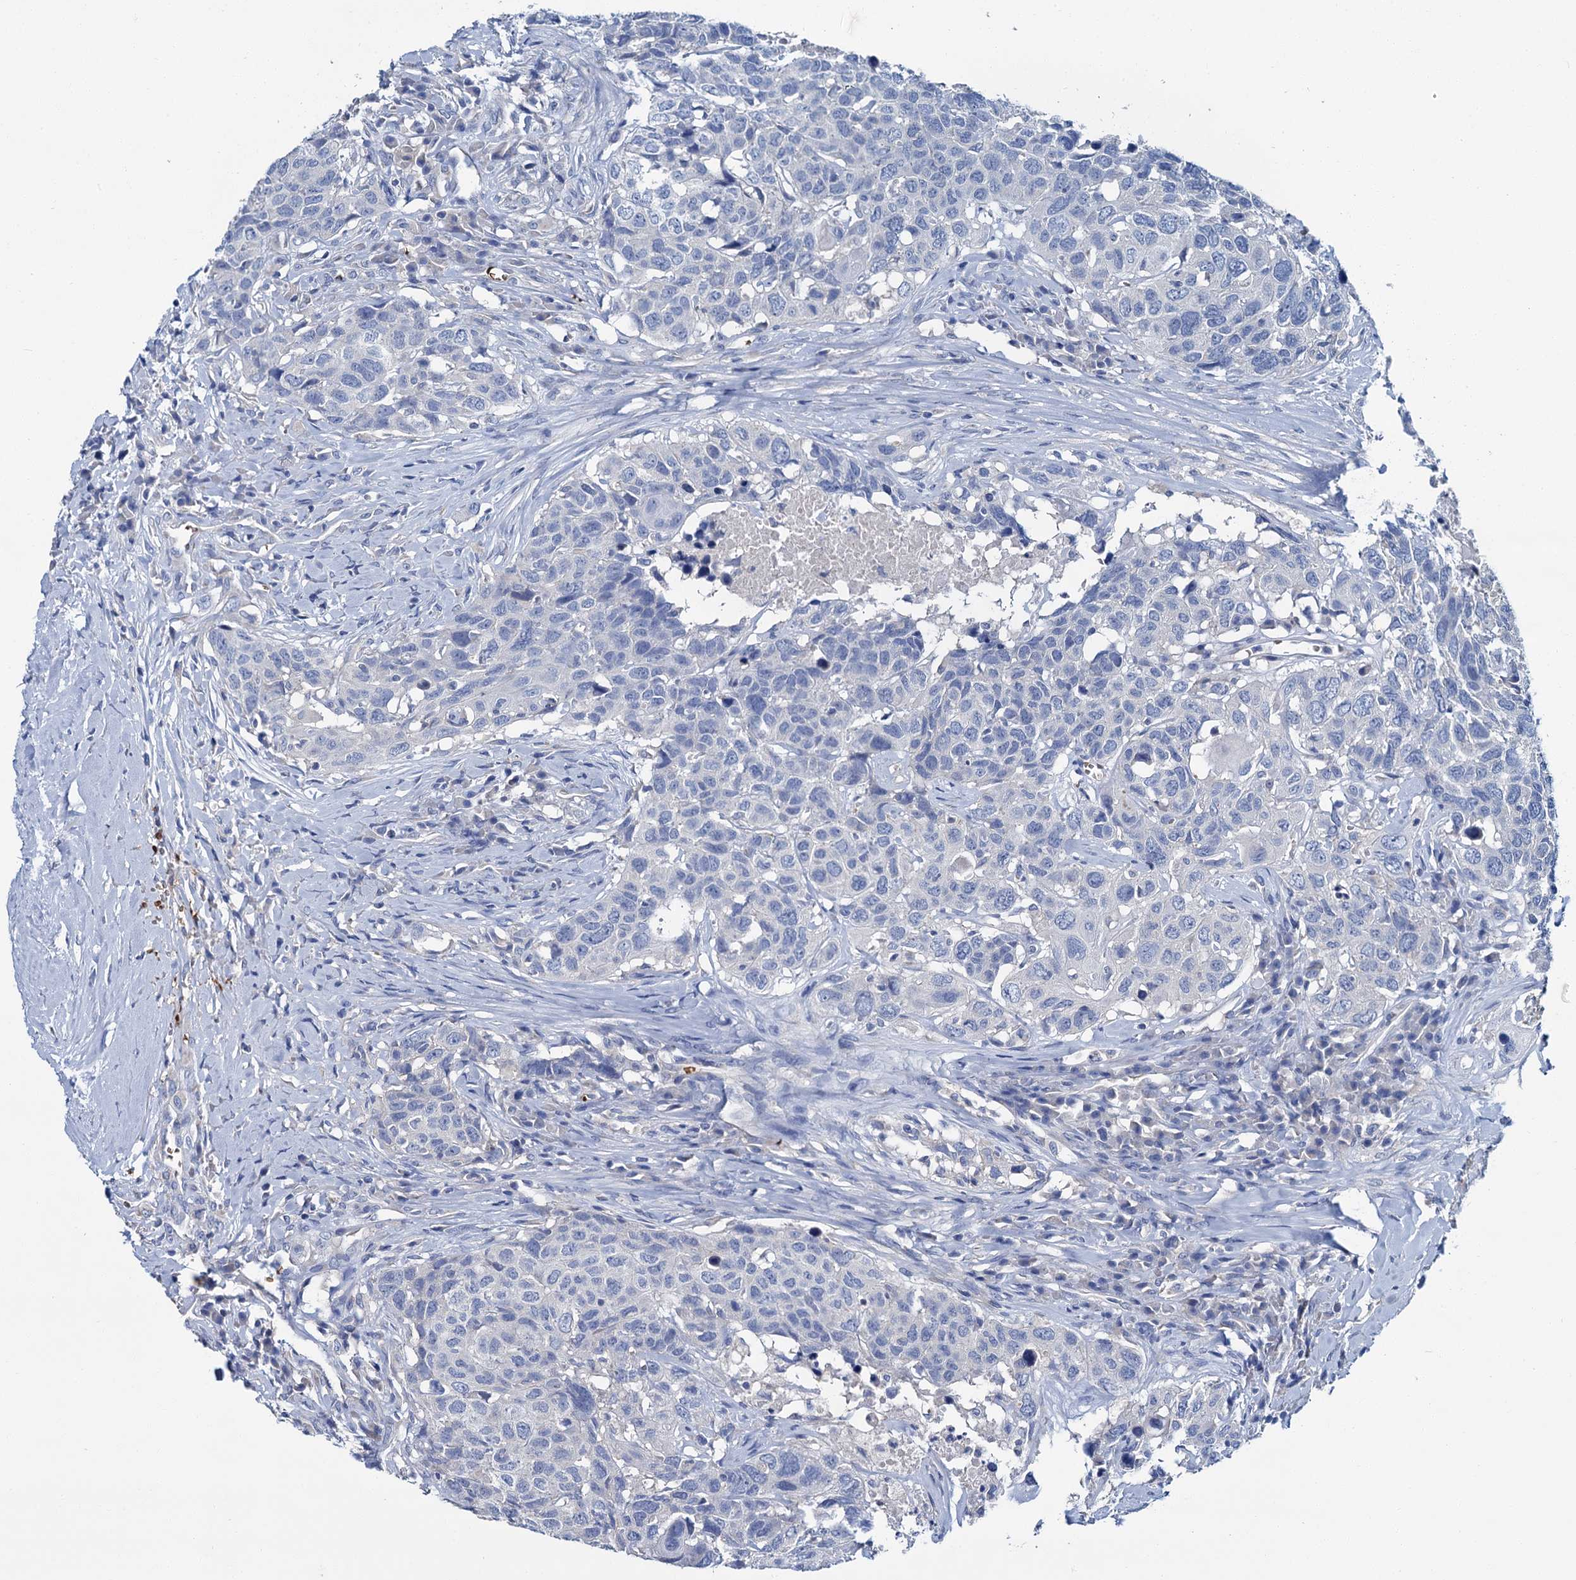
{"staining": {"intensity": "negative", "quantity": "none", "location": "none"}, "tissue": "head and neck cancer", "cell_type": "Tumor cells", "image_type": "cancer", "snomed": [{"axis": "morphology", "description": "Squamous cell carcinoma, NOS"}, {"axis": "topography", "description": "Head-Neck"}], "caption": "Tumor cells show no significant protein expression in head and neck squamous cell carcinoma.", "gene": "ATG2A", "patient": {"sex": "male", "age": 66}}